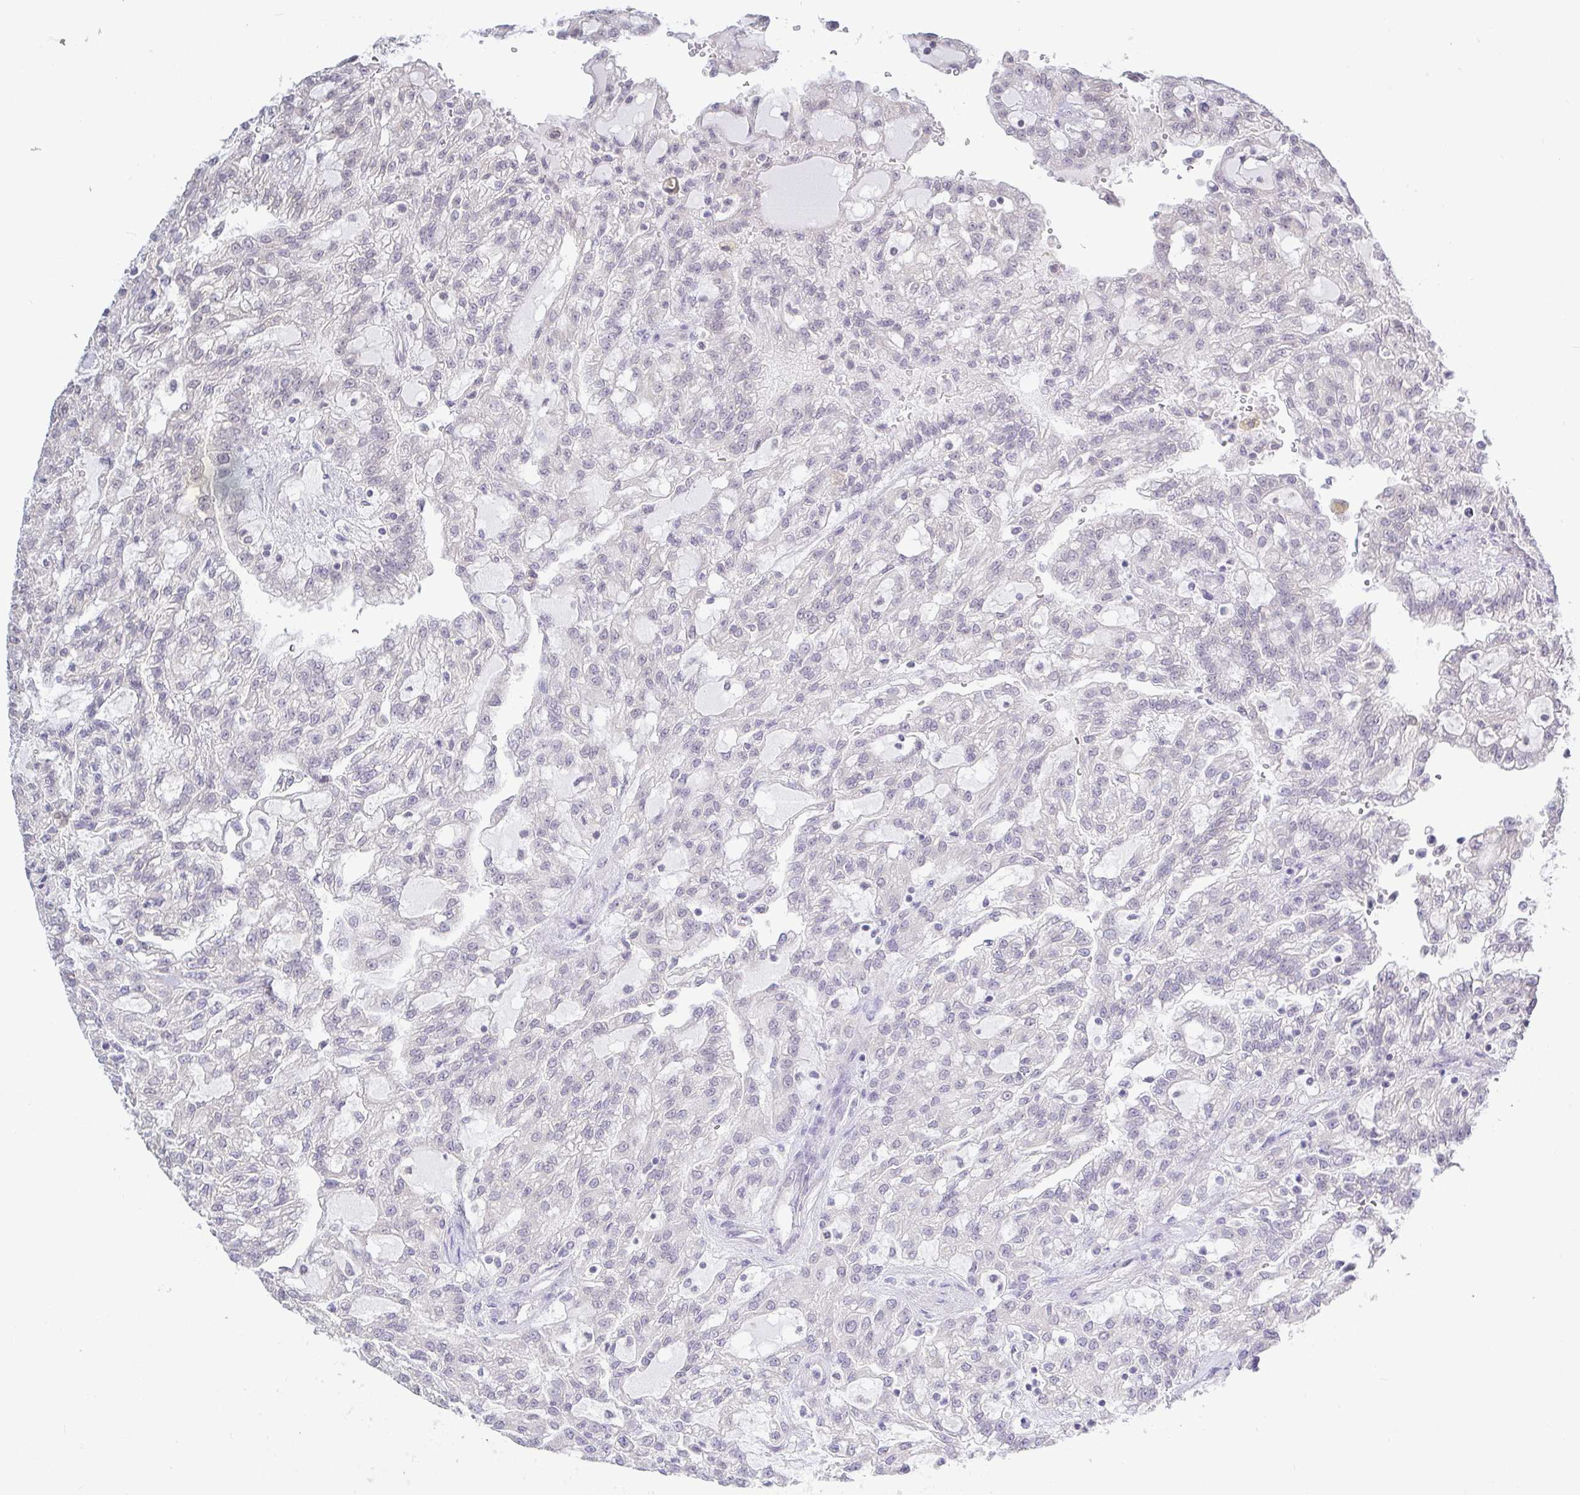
{"staining": {"intensity": "negative", "quantity": "none", "location": "none"}, "tissue": "renal cancer", "cell_type": "Tumor cells", "image_type": "cancer", "snomed": [{"axis": "morphology", "description": "Adenocarcinoma, NOS"}, {"axis": "topography", "description": "Kidney"}], "caption": "This is a micrograph of immunohistochemistry (IHC) staining of renal cancer, which shows no positivity in tumor cells.", "gene": "HYPK", "patient": {"sex": "male", "age": 63}}